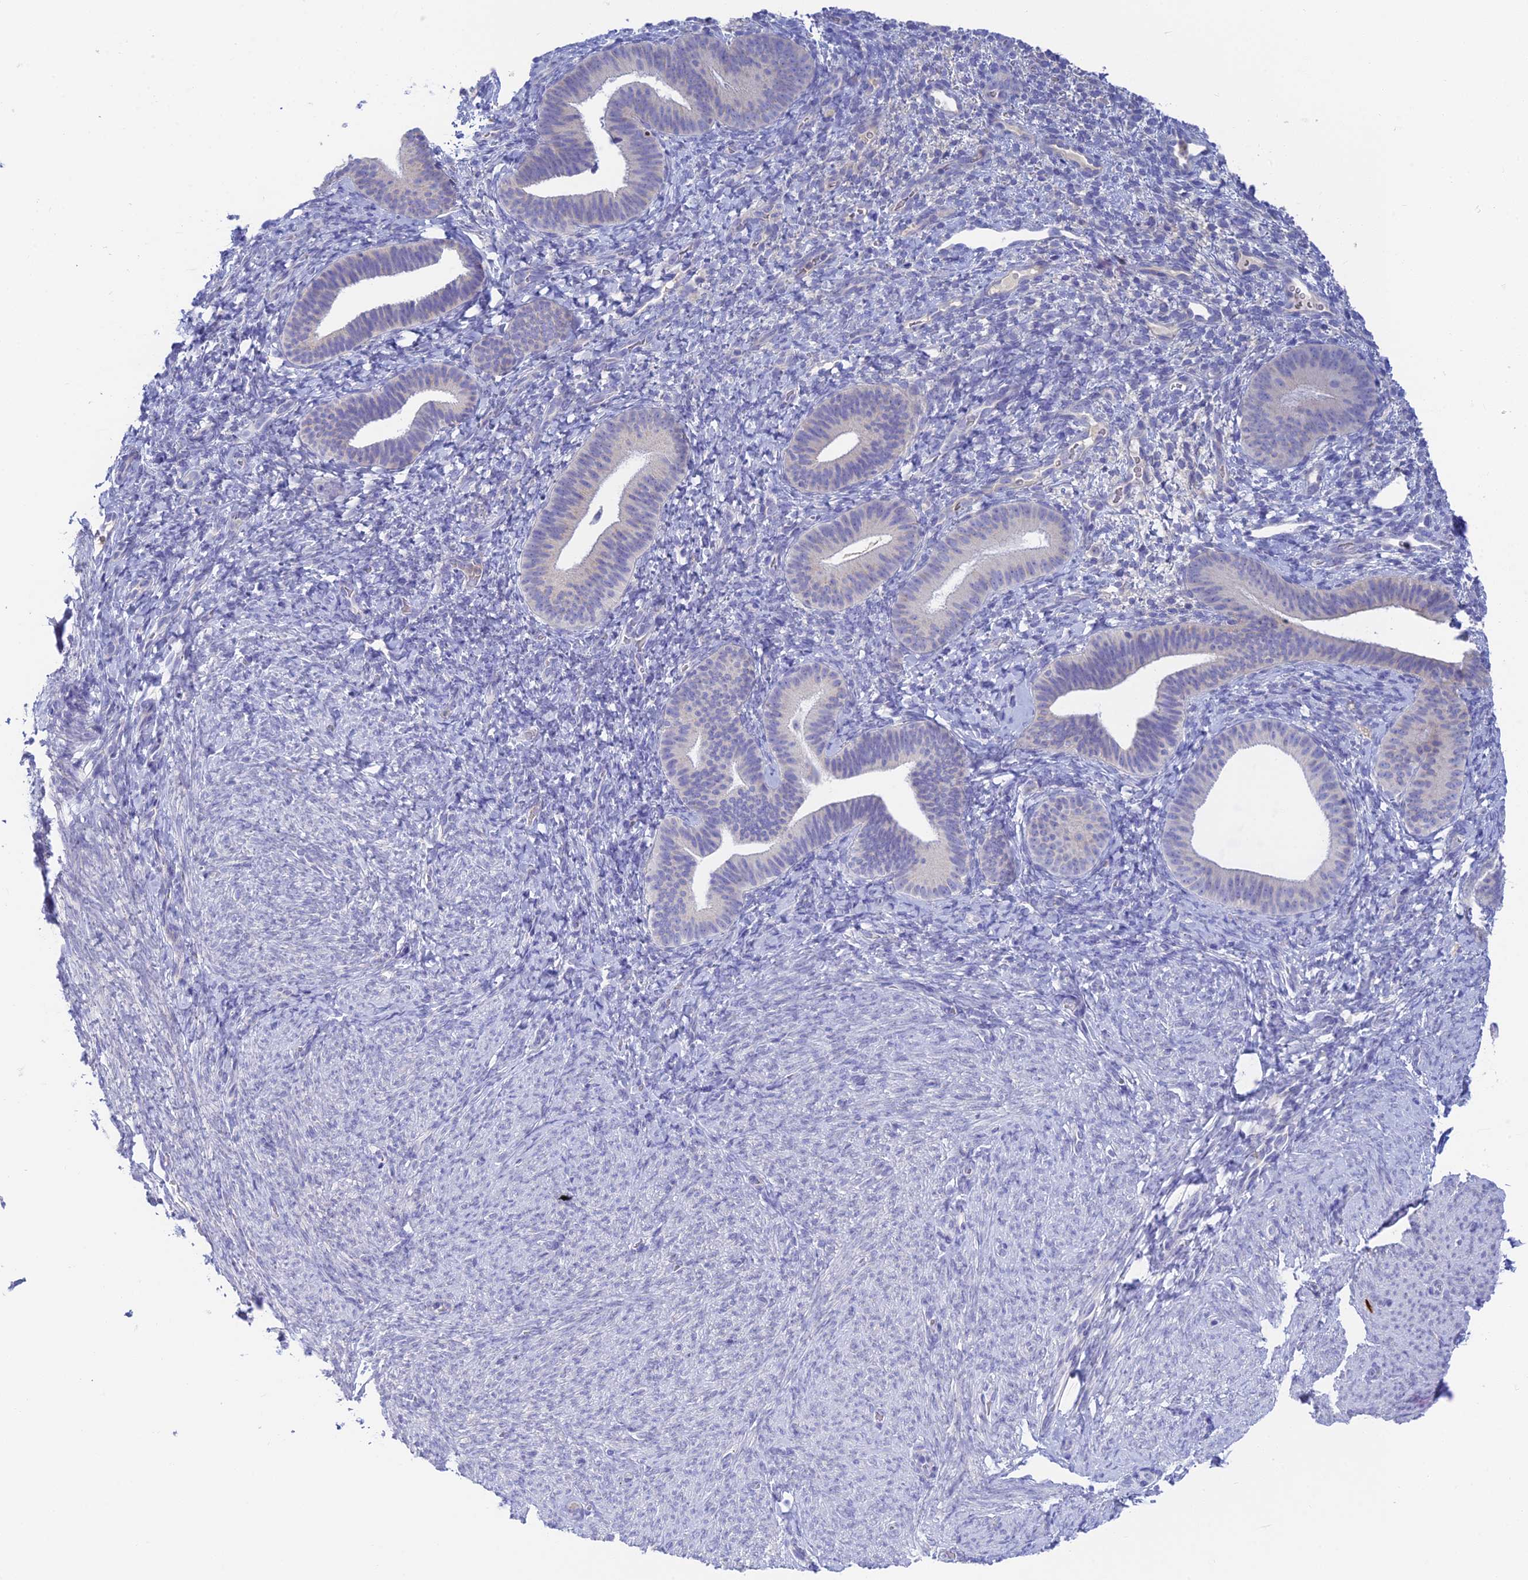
{"staining": {"intensity": "negative", "quantity": "none", "location": "none"}, "tissue": "endometrium", "cell_type": "Cells in endometrial stroma", "image_type": "normal", "snomed": [{"axis": "morphology", "description": "Normal tissue, NOS"}, {"axis": "topography", "description": "Endometrium"}], "caption": "A micrograph of human endometrium is negative for staining in cells in endometrial stroma. The staining is performed using DAB brown chromogen with nuclei counter-stained in using hematoxylin.", "gene": "INTS13", "patient": {"sex": "female", "age": 65}}